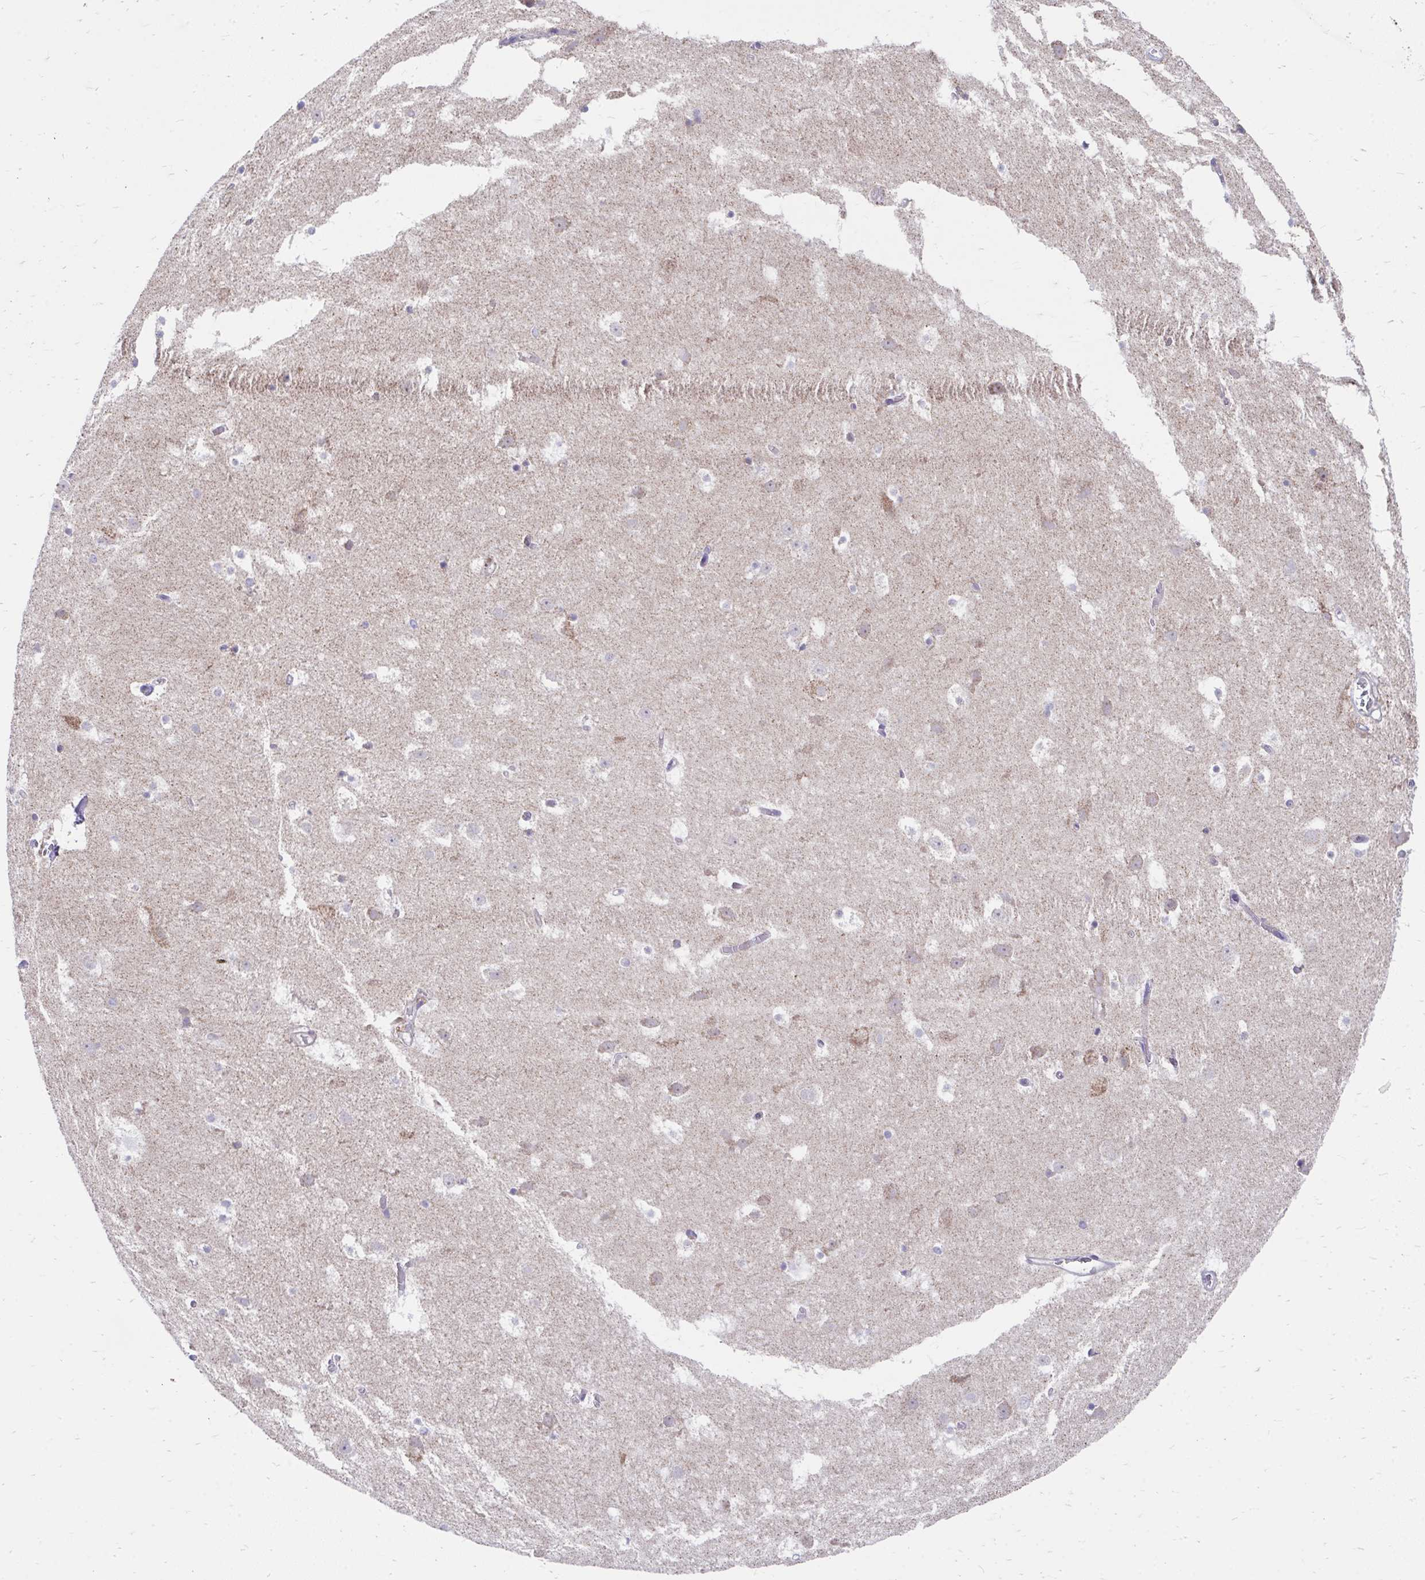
{"staining": {"intensity": "weak", "quantity": "<25%", "location": "cytoplasmic/membranous"}, "tissue": "hippocampus", "cell_type": "Glial cells", "image_type": "normal", "snomed": [{"axis": "morphology", "description": "Normal tissue, NOS"}, {"axis": "topography", "description": "Hippocampus"}], "caption": "High magnification brightfield microscopy of benign hippocampus stained with DAB (brown) and counterstained with hematoxylin (blue): glial cells show no significant expression. (Brightfield microscopy of DAB (3,3'-diaminobenzidine) immunohistochemistry at high magnification).", "gene": "FHIP1B", "patient": {"sex": "female", "age": 52}}